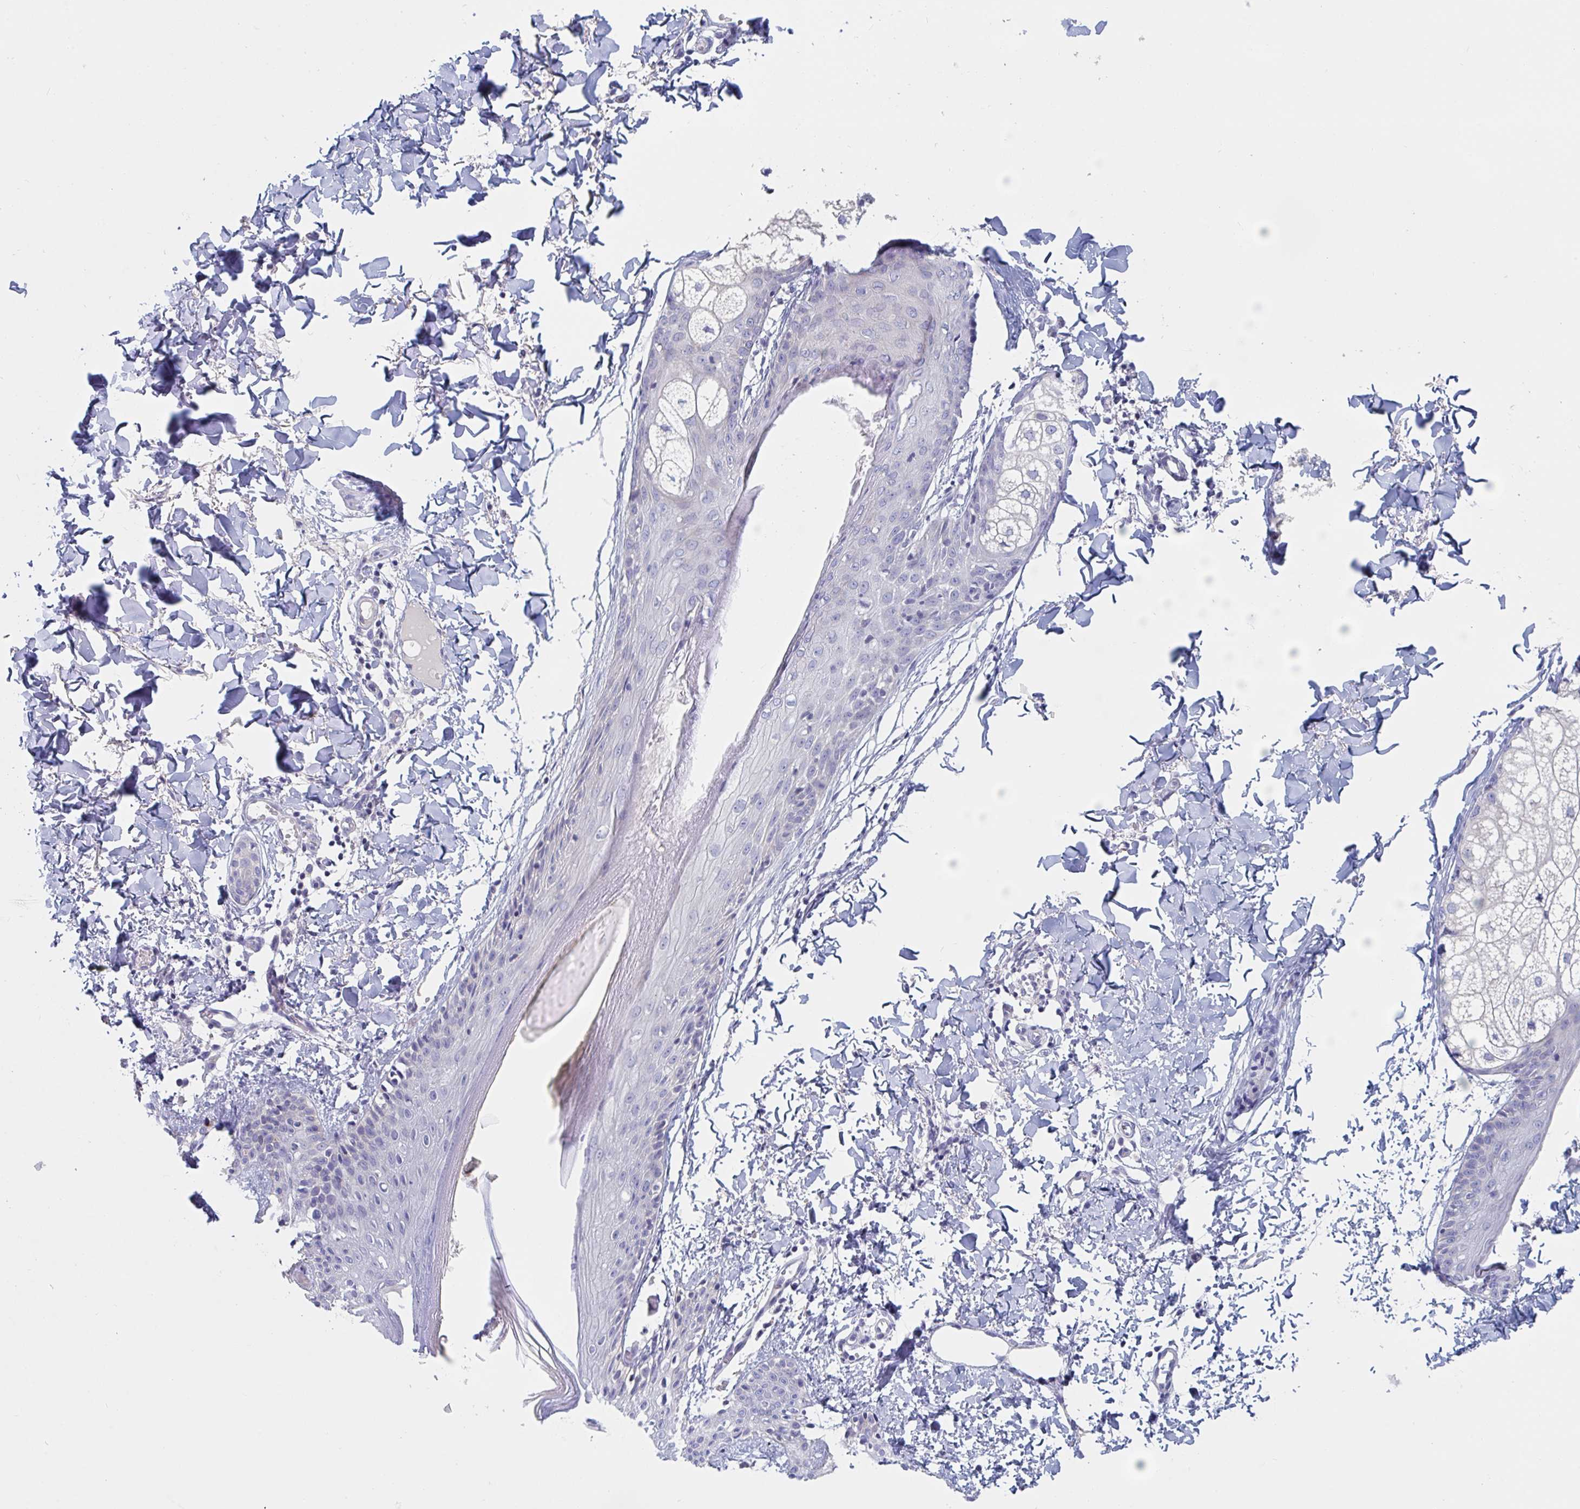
{"staining": {"intensity": "negative", "quantity": "none", "location": "none"}, "tissue": "skin", "cell_type": "Fibroblasts", "image_type": "normal", "snomed": [{"axis": "morphology", "description": "Normal tissue, NOS"}, {"axis": "topography", "description": "Skin"}], "caption": "Immunohistochemistry (IHC) photomicrograph of unremarkable skin: skin stained with DAB (3,3'-diaminobenzidine) reveals no significant protein staining in fibroblasts.", "gene": "ABHD16A", "patient": {"sex": "male", "age": 16}}